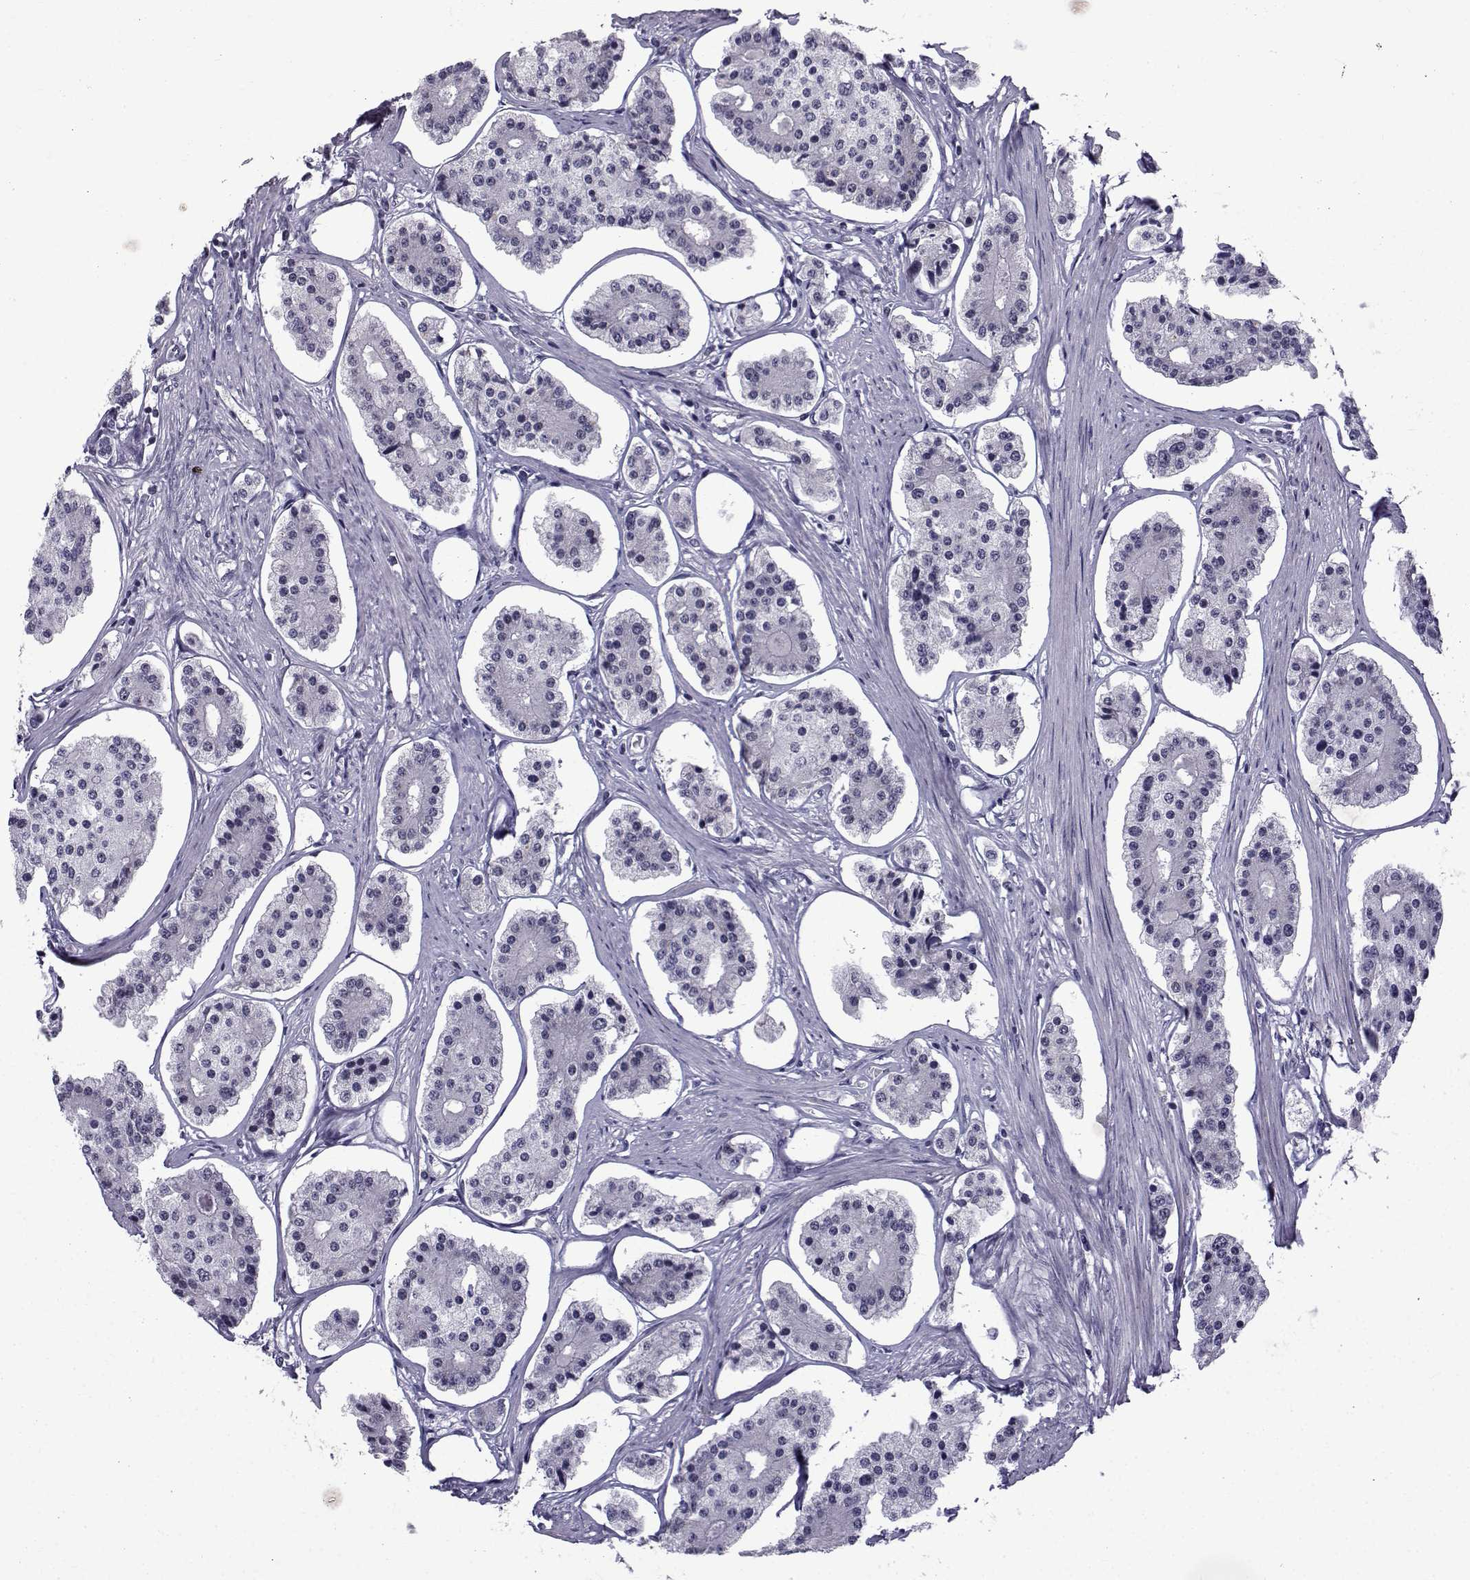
{"staining": {"intensity": "negative", "quantity": "none", "location": "none"}, "tissue": "carcinoid", "cell_type": "Tumor cells", "image_type": "cancer", "snomed": [{"axis": "morphology", "description": "Carcinoid, malignant, NOS"}, {"axis": "topography", "description": "Small intestine"}], "caption": "The image demonstrates no significant expression in tumor cells of malignant carcinoid. (IHC, brightfield microscopy, high magnification).", "gene": "RBM24", "patient": {"sex": "female", "age": 65}}